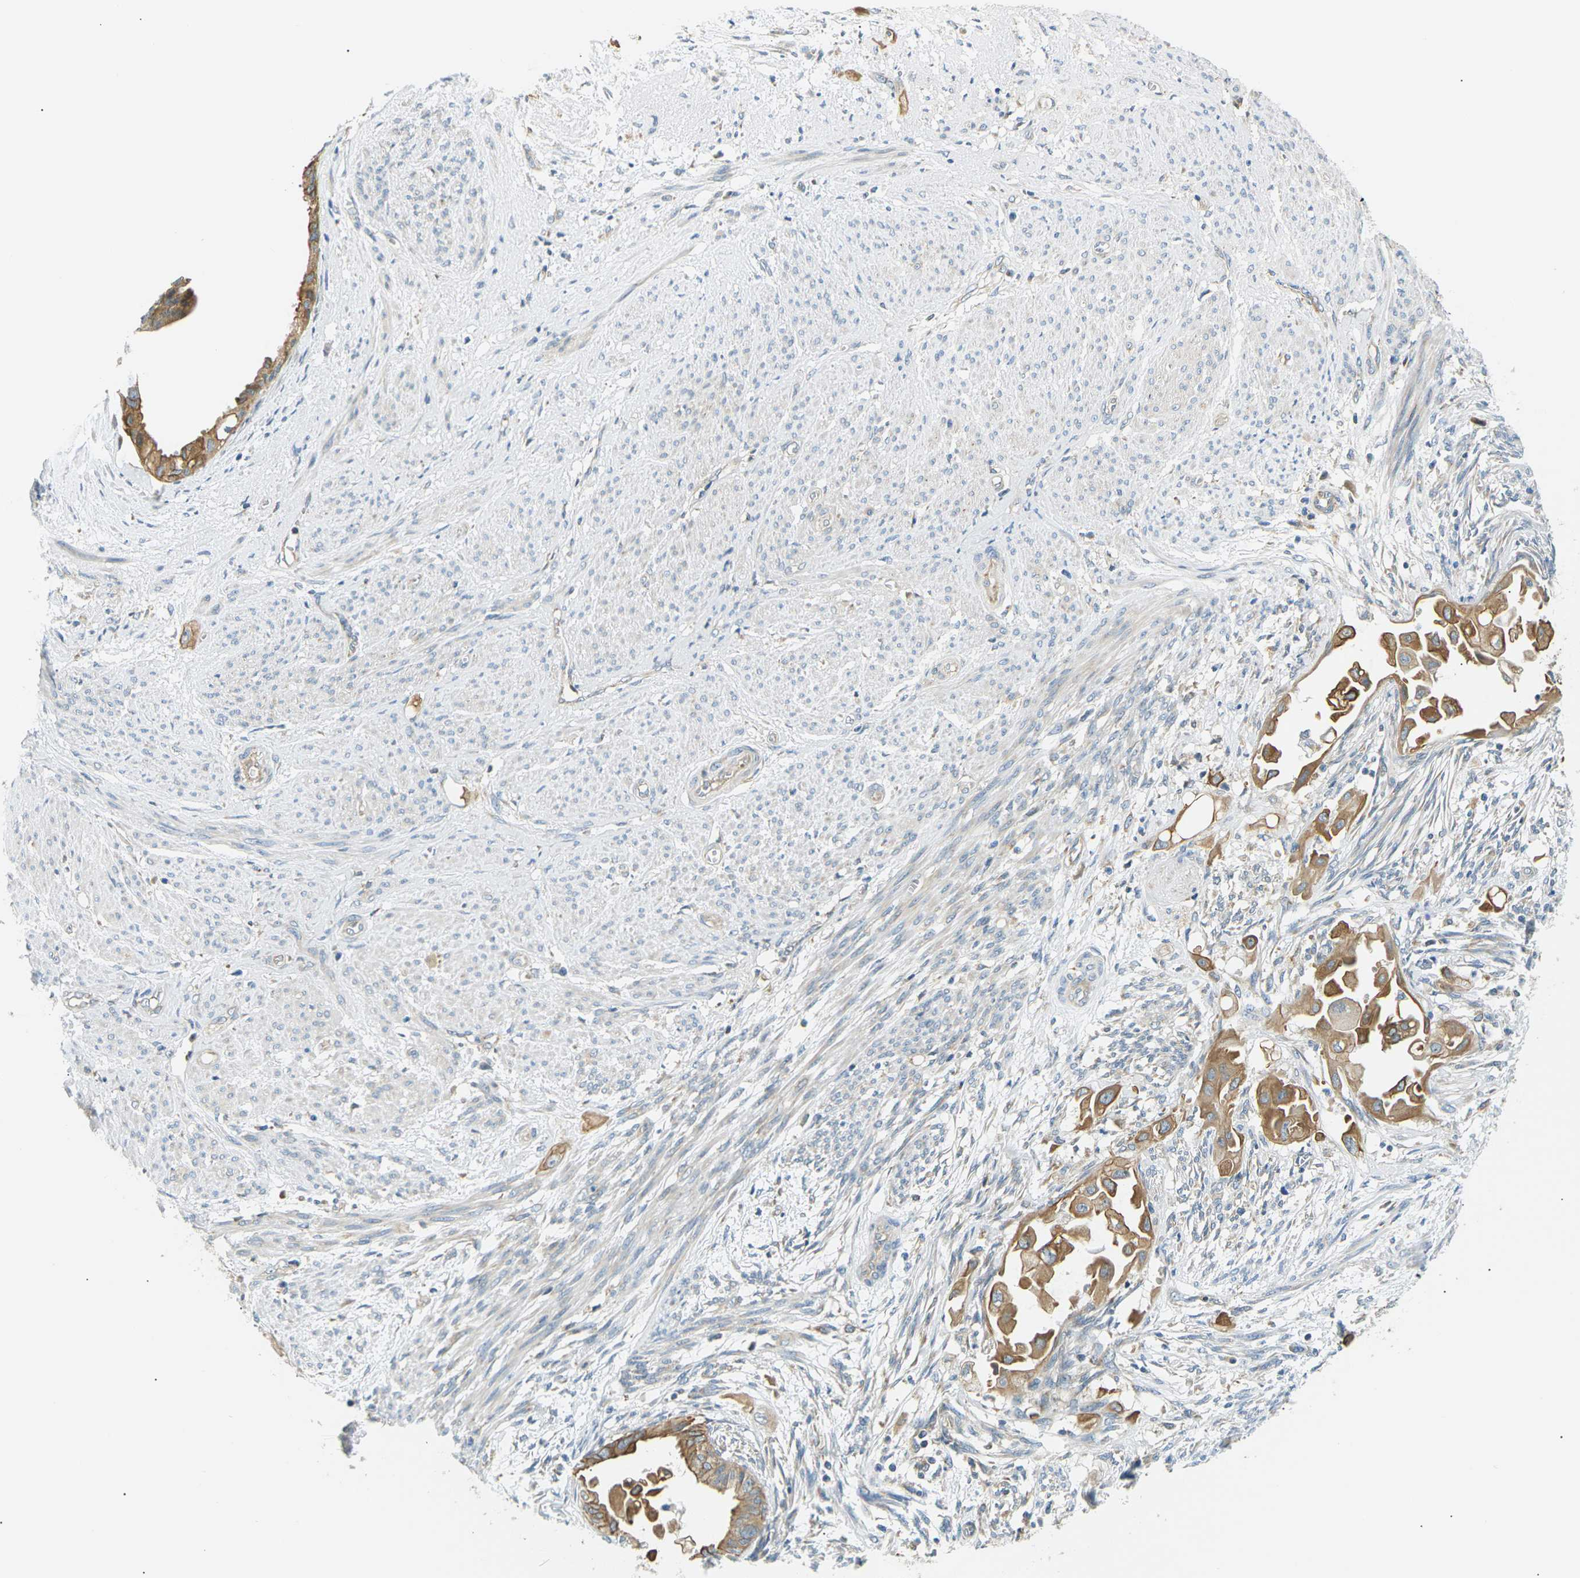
{"staining": {"intensity": "moderate", "quantity": ">75%", "location": "cytoplasmic/membranous"}, "tissue": "cervical cancer", "cell_type": "Tumor cells", "image_type": "cancer", "snomed": [{"axis": "morphology", "description": "Normal tissue, NOS"}, {"axis": "morphology", "description": "Adenocarcinoma, NOS"}, {"axis": "topography", "description": "Cervix"}, {"axis": "topography", "description": "Endometrium"}], "caption": "Immunohistochemistry of cervical cancer (adenocarcinoma) displays medium levels of moderate cytoplasmic/membranous expression in approximately >75% of tumor cells.", "gene": "TBC1D8", "patient": {"sex": "female", "age": 86}}